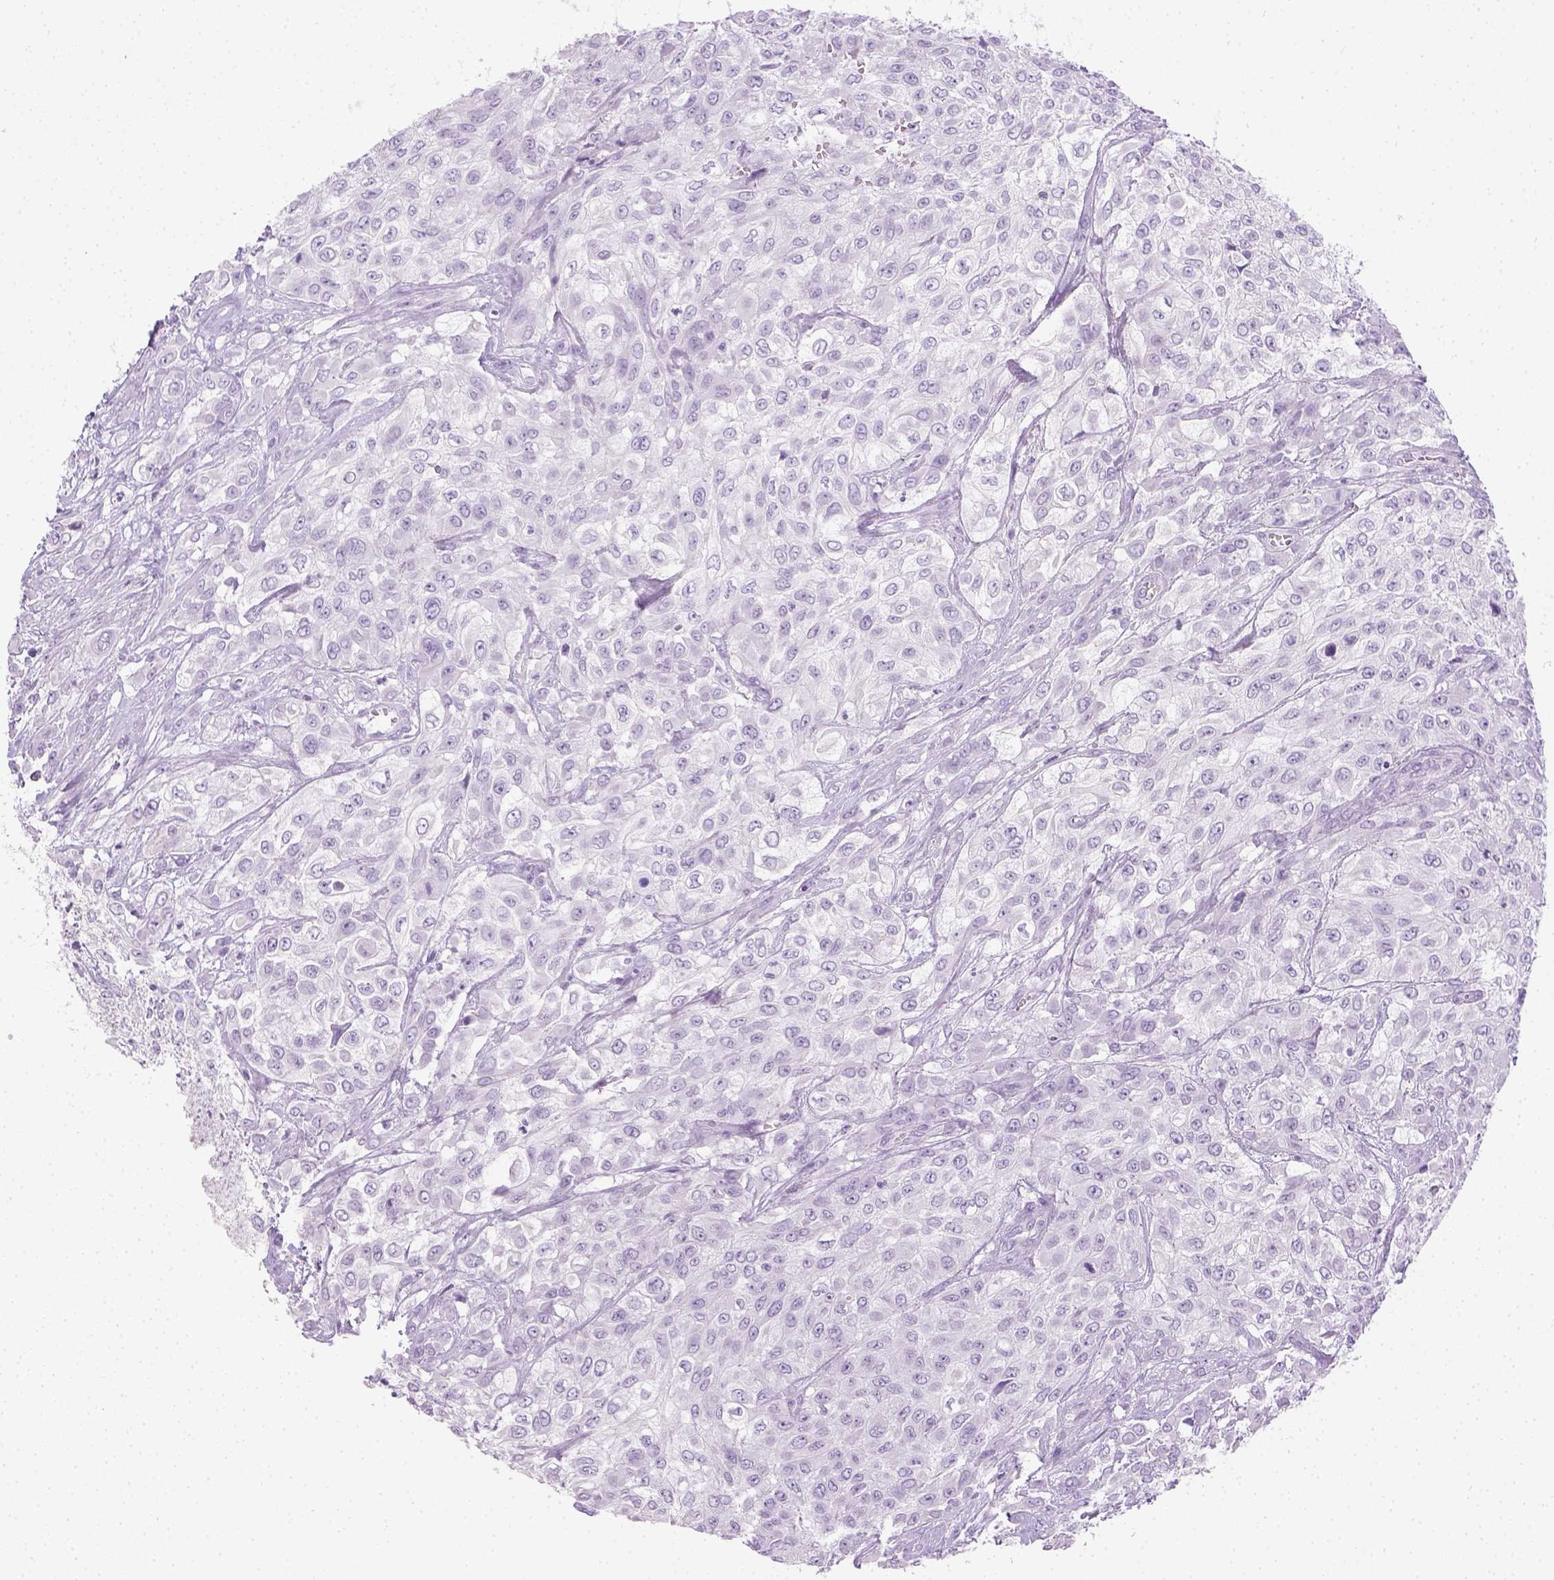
{"staining": {"intensity": "negative", "quantity": "none", "location": "none"}, "tissue": "urothelial cancer", "cell_type": "Tumor cells", "image_type": "cancer", "snomed": [{"axis": "morphology", "description": "Urothelial carcinoma, High grade"}, {"axis": "topography", "description": "Urinary bladder"}], "caption": "Human urothelial cancer stained for a protein using immunohistochemistry (IHC) reveals no staining in tumor cells.", "gene": "LGSN", "patient": {"sex": "male", "age": 57}}